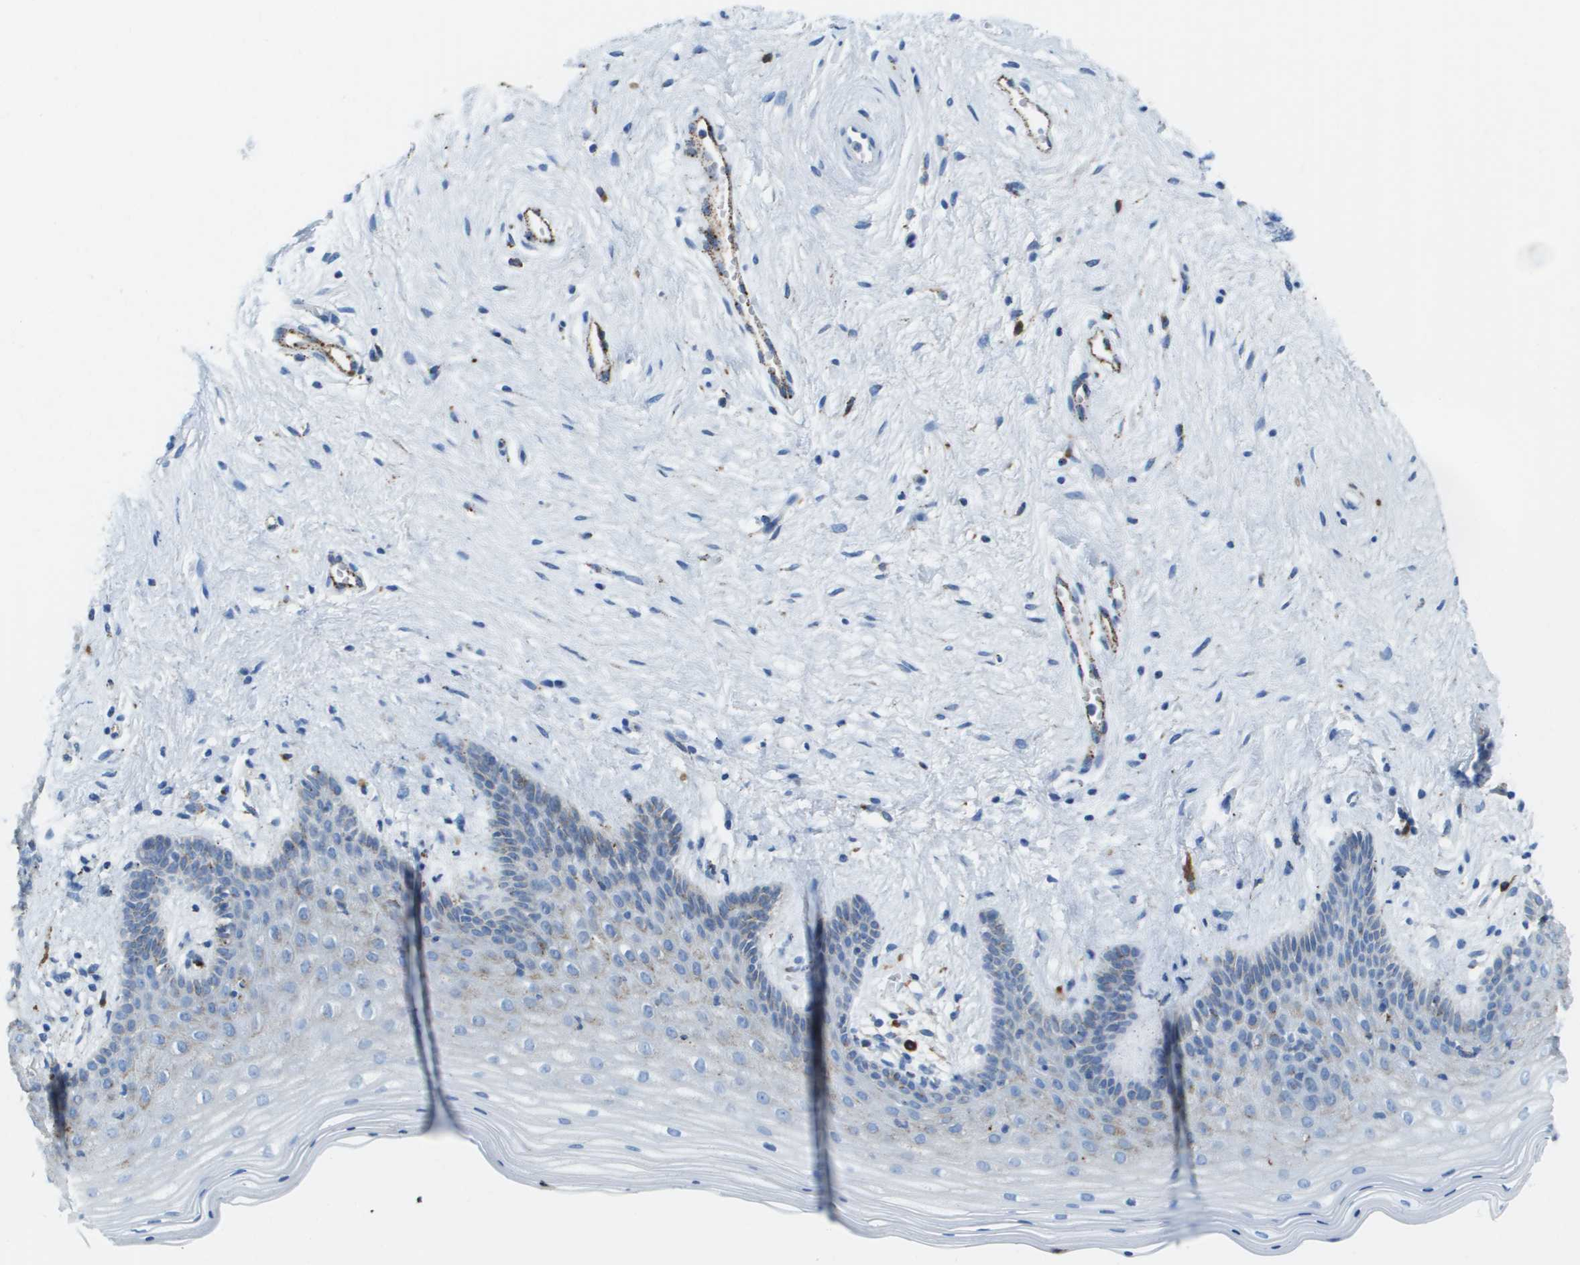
{"staining": {"intensity": "negative", "quantity": "none", "location": "none"}, "tissue": "vagina", "cell_type": "Squamous epithelial cells", "image_type": "normal", "snomed": [{"axis": "morphology", "description": "Normal tissue, NOS"}, {"axis": "topography", "description": "Vagina"}], "caption": "This micrograph is of unremarkable vagina stained with immunohistochemistry to label a protein in brown with the nuclei are counter-stained blue. There is no positivity in squamous epithelial cells.", "gene": "PRCP", "patient": {"sex": "female", "age": 44}}